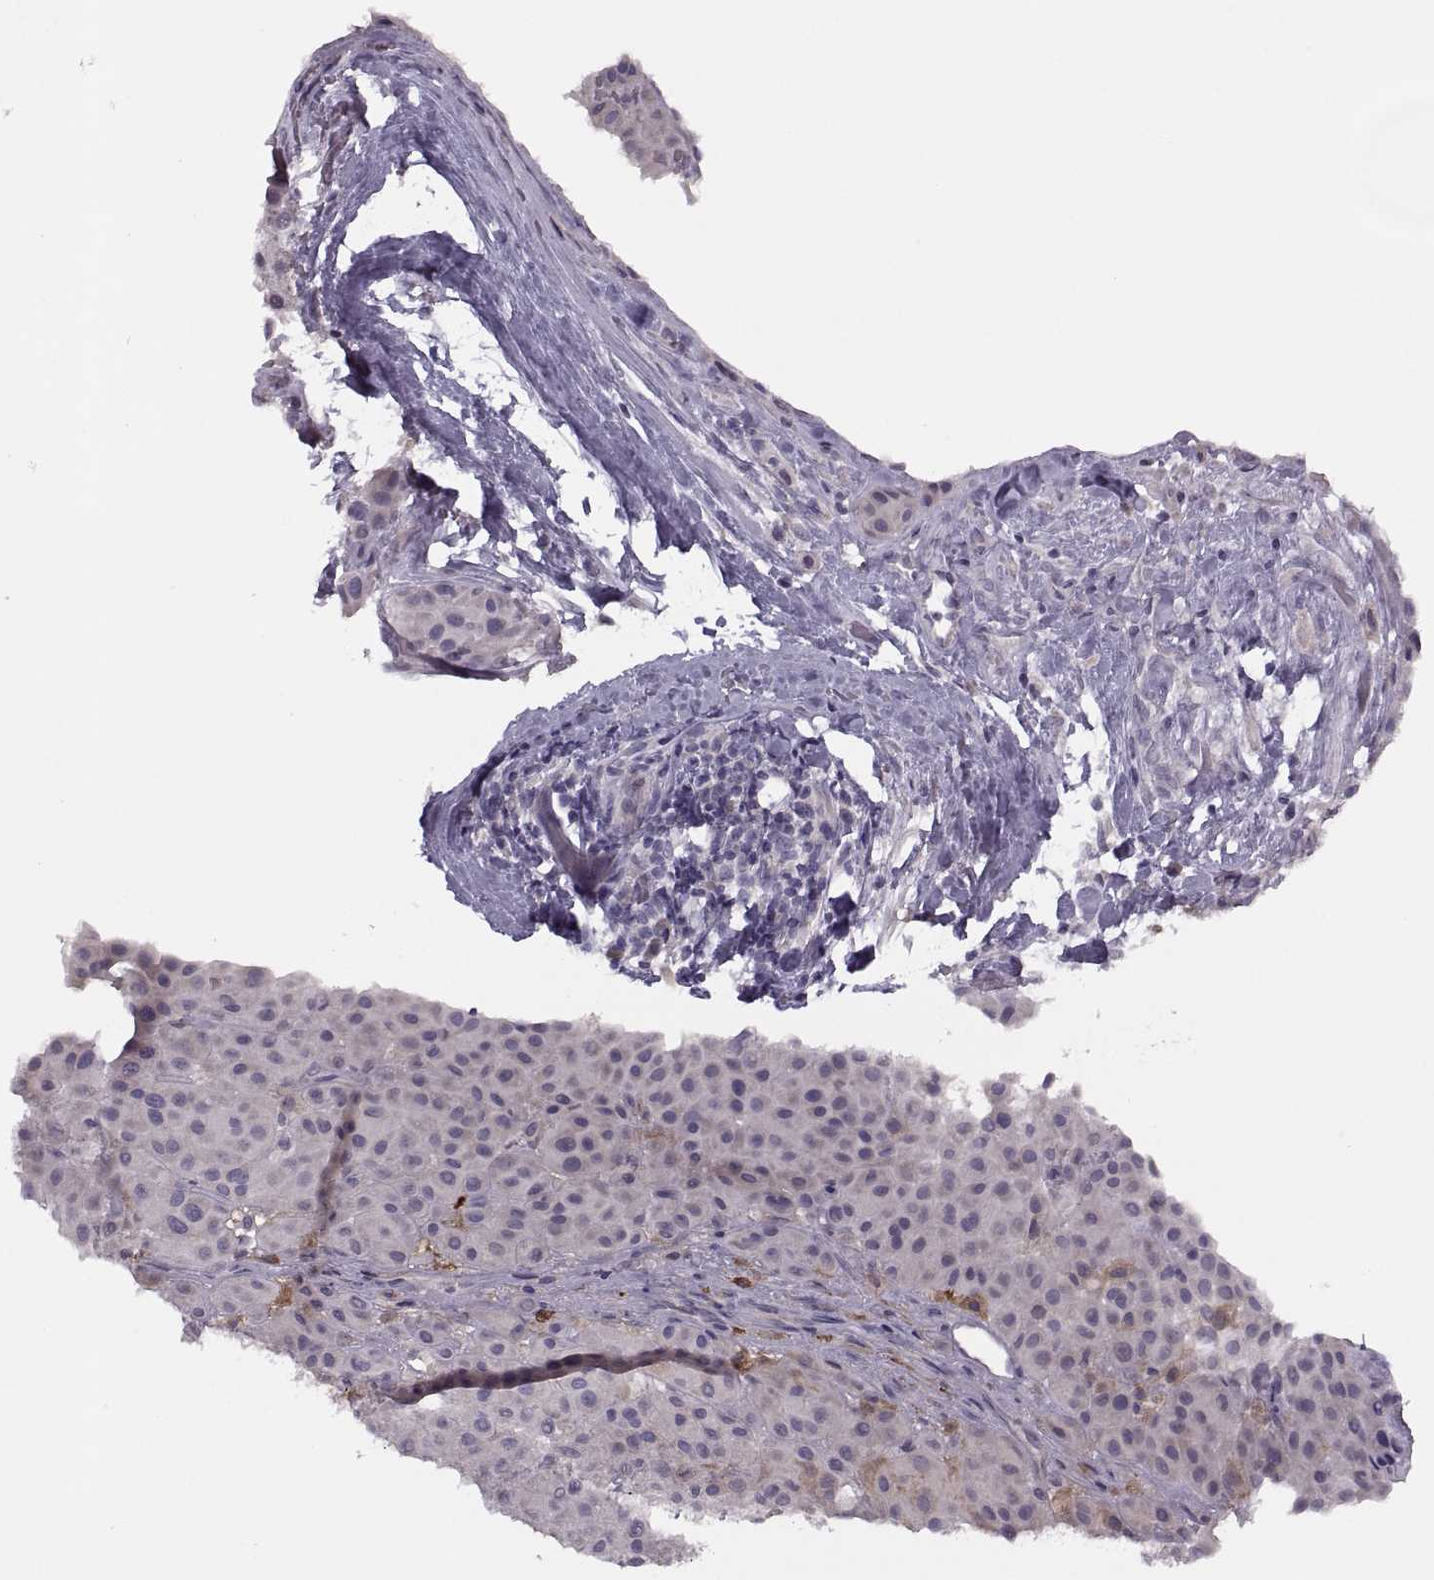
{"staining": {"intensity": "negative", "quantity": "none", "location": "none"}, "tissue": "melanoma", "cell_type": "Tumor cells", "image_type": "cancer", "snomed": [{"axis": "morphology", "description": "Malignant melanoma, Metastatic site"}, {"axis": "topography", "description": "Smooth muscle"}], "caption": "The micrograph shows no staining of tumor cells in malignant melanoma (metastatic site).", "gene": "H2AP", "patient": {"sex": "male", "age": 41}}